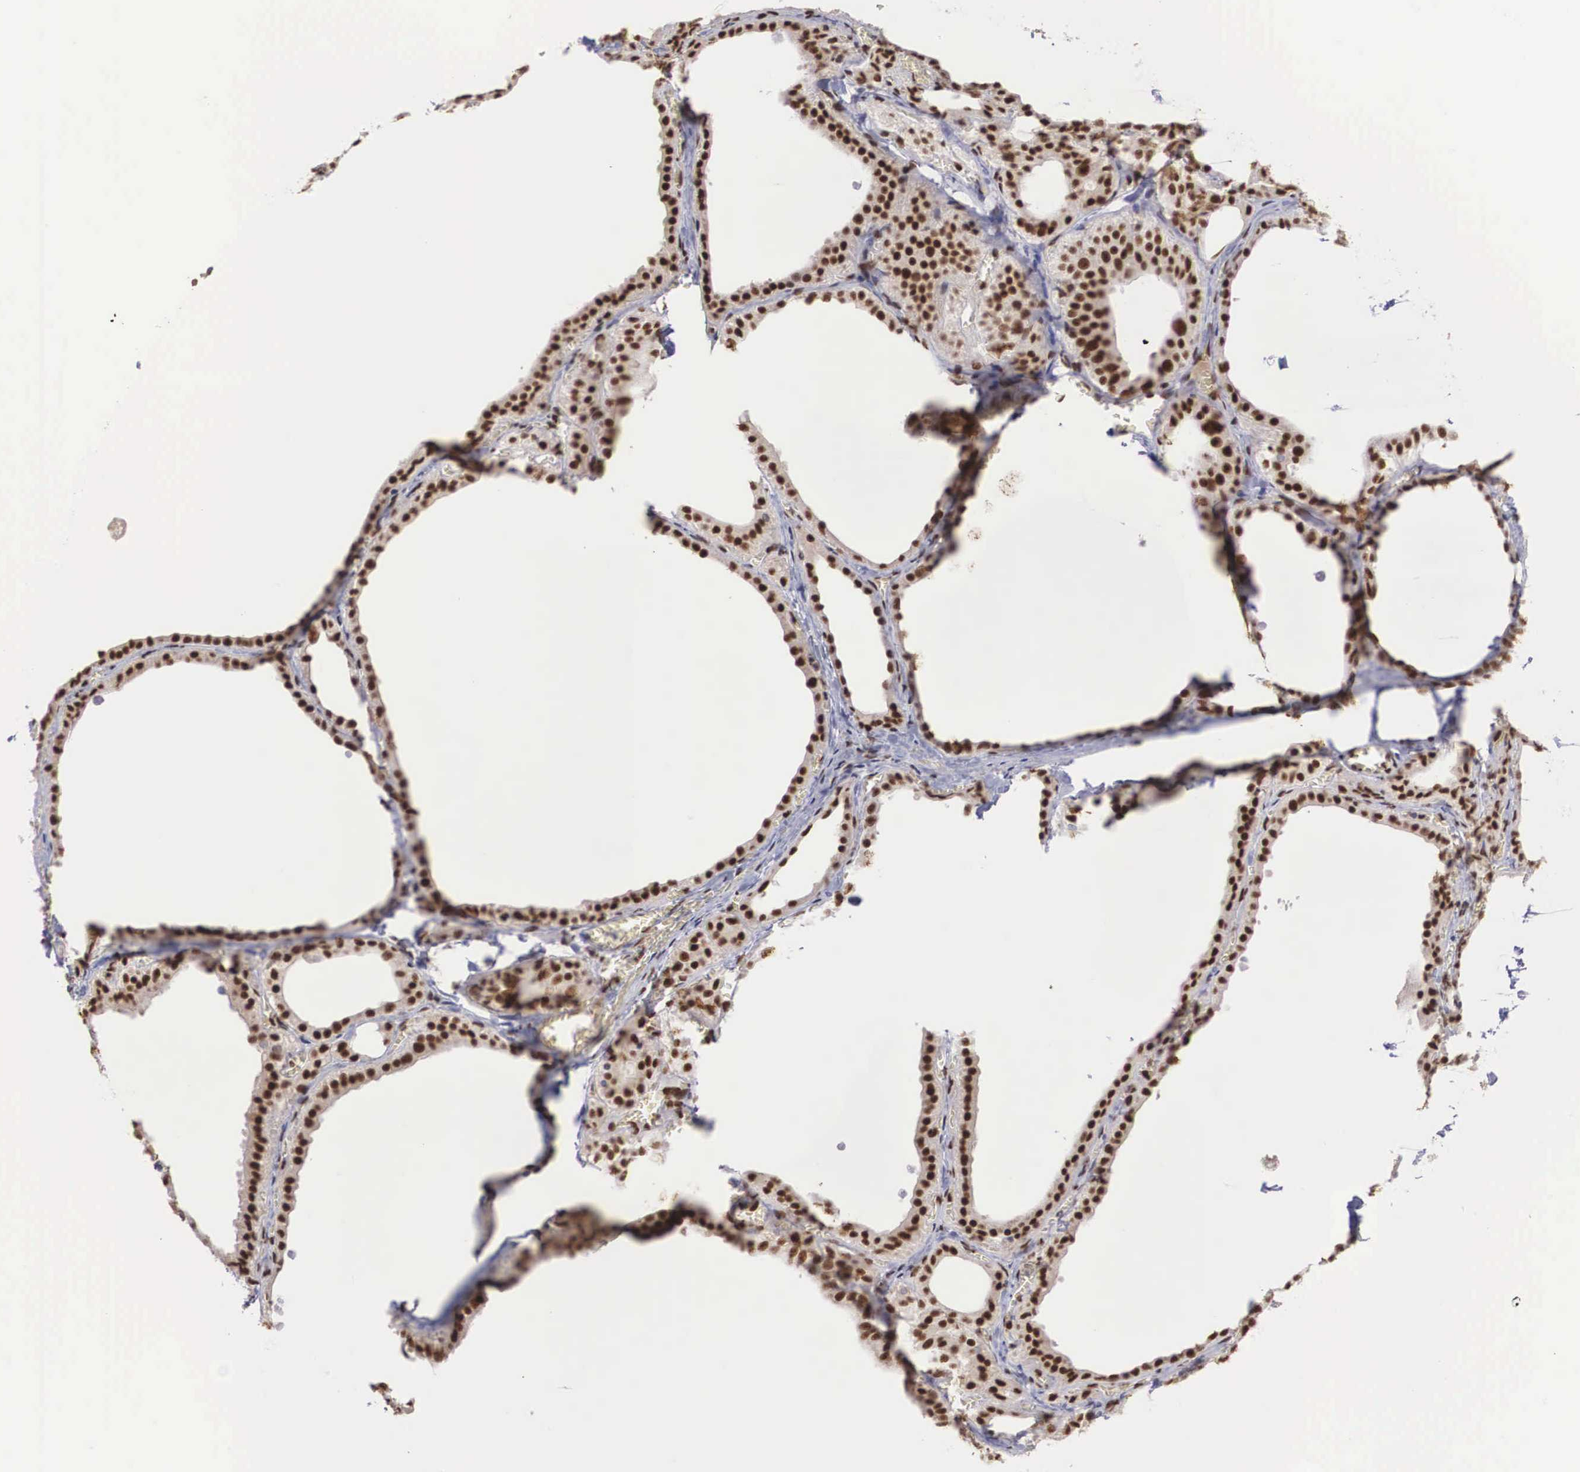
{"staining": {"intensity": "strong", "quantity": ">75%", "location": "nuclear"}, "tissue": "thyroid gland", "cell_type": "Glandular cells", "image_type": "normal", "snomed": [{"axis": "morphology", "description": "Normal tissue, NOS"}, {"axis": "topography", "description": "Thyroid gland"}], "caption": "Normal thyroid gland reveals strong nuclear positivity in approximately >75% of glandular cells.", "gene": "HTATSF1", "patient": {"sex": "female", "age": 55}}